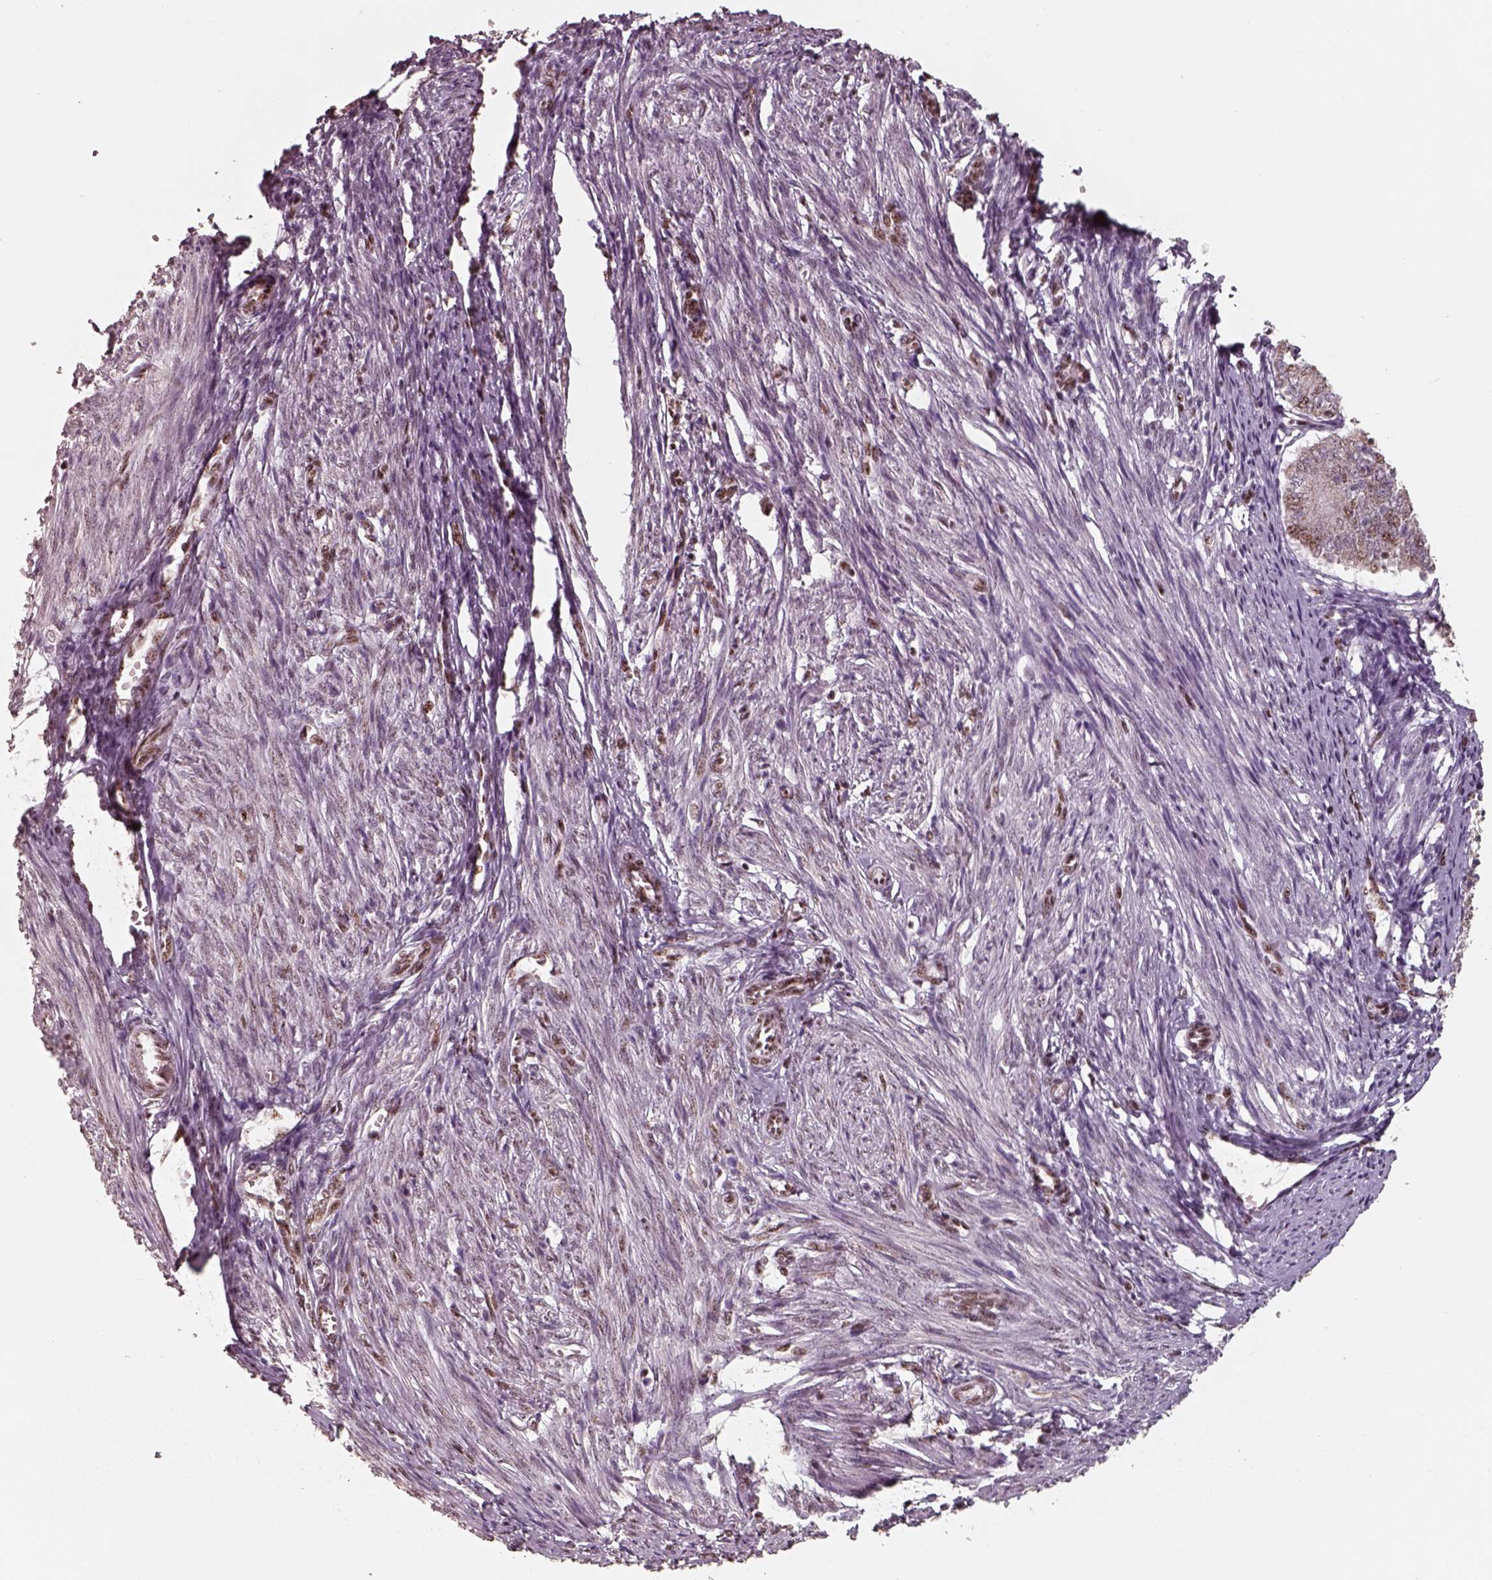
{"staining": {"intensity": "strong", "quantity": "25%-75%", "location": "nuclear"}, "tissue": "endometrium", "cell_type": "Cells in endometrial stroma", "image_type": "normal", "snomed": [{"axis": "morphology", "description": "Normal tissue, NOS"}, {"axis": "topography", "description": "Endometrium"}], "caption": "Immunohistochemical staining of normal endometrium shows 25%-75% levels of strong nuclear protein positivity in about 25%-75% of cells in endometrial stroma. (Stains: DAB (3,3'-diaminobenzidine) in brown, nuclei in blue, Microscopy: brightfield microscopy at high magnification).", "gene": "ATXN7L3", "patient": {"sex": "female", "age": 50}}